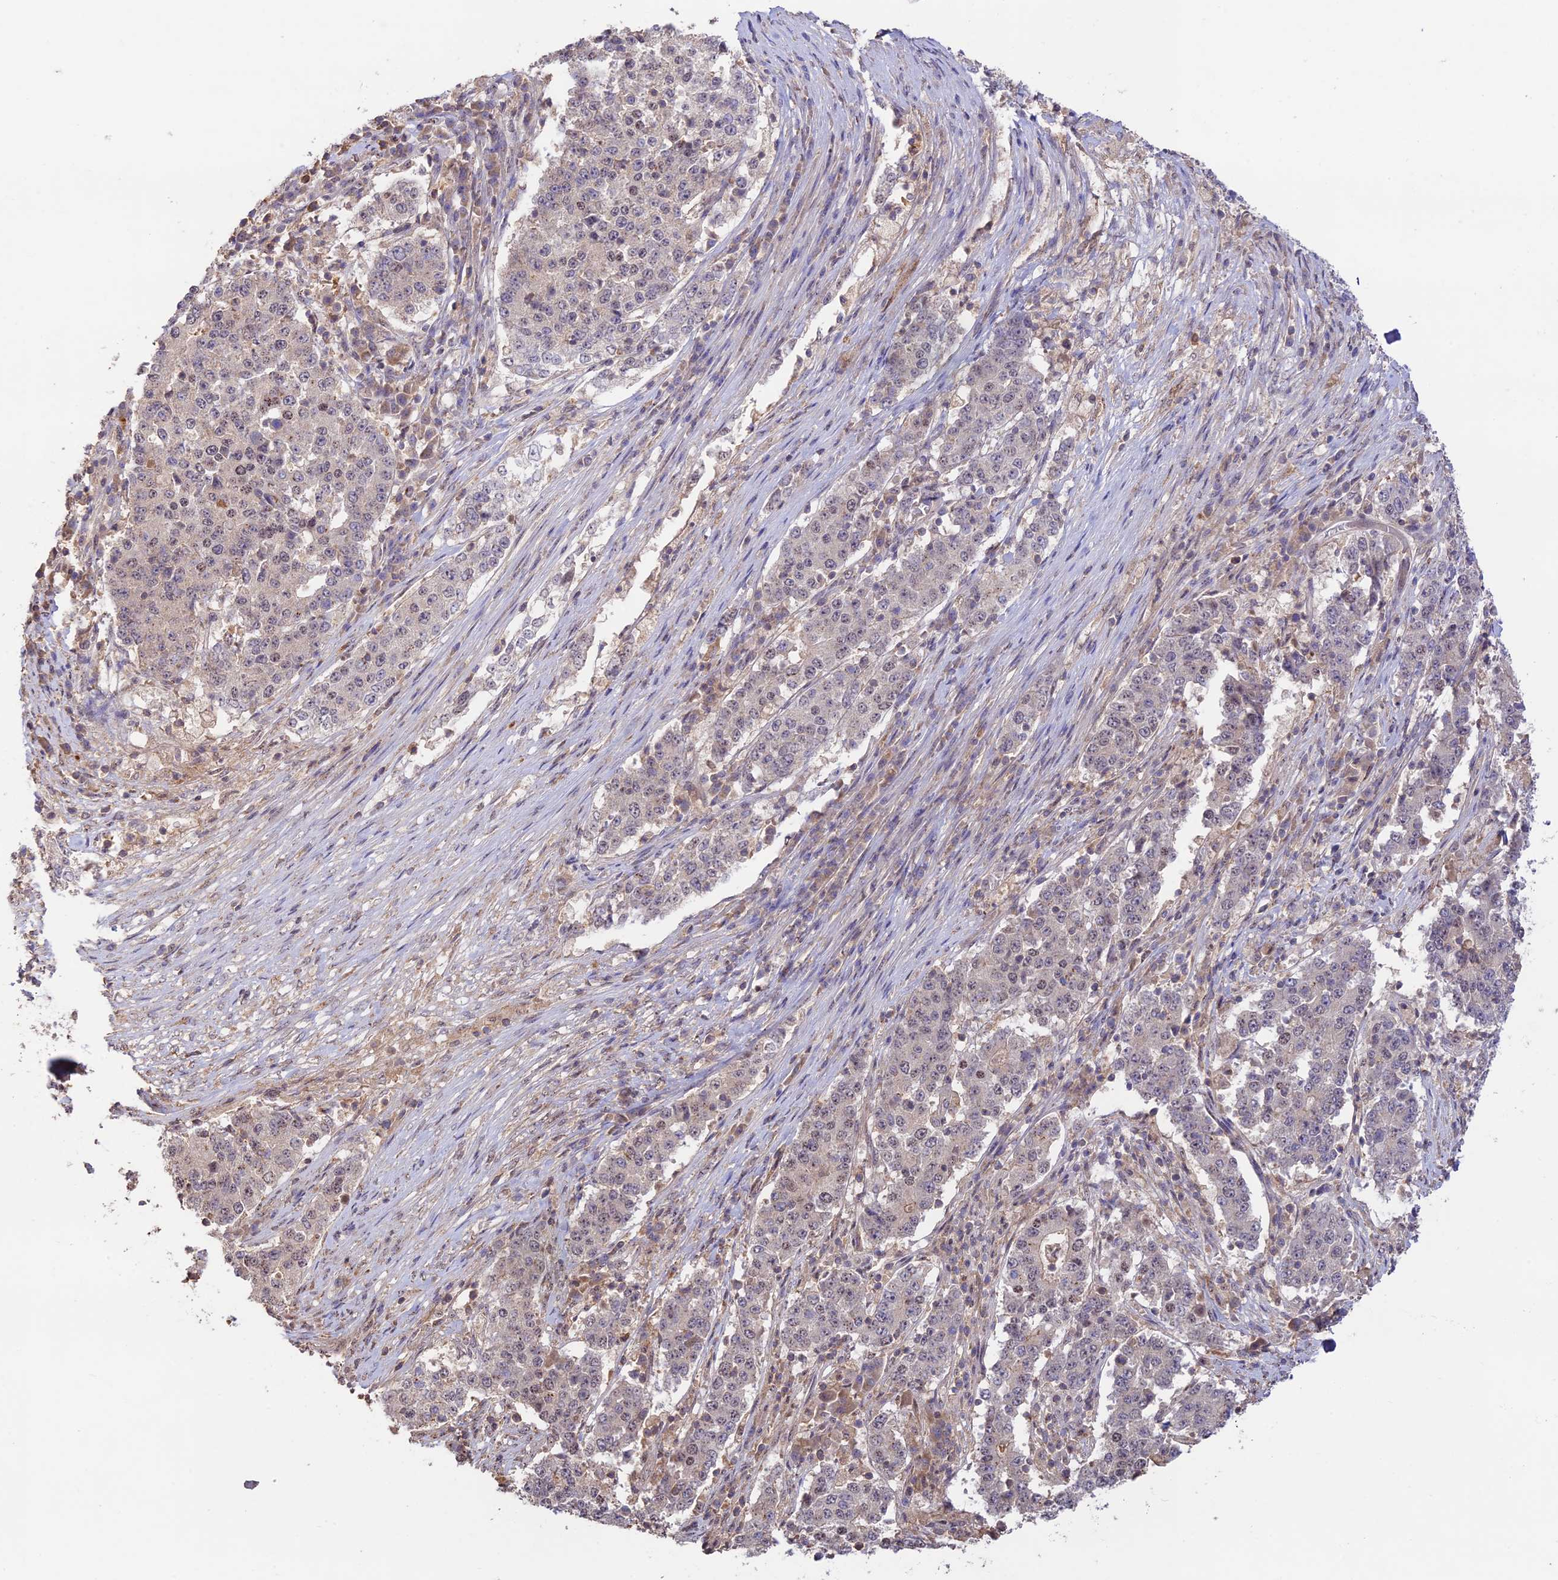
{"staining": {"intensity": "weak", "quantity": "<25%", "location": "nuclear"}, "tissue": "stomach cancer", "cell_type": "Tumor cells", "image_type": "cancer", "snomed": [{"axis": "morphology", "description": "Adenocarcinoma, NOS"}, {"axis": "topography", "description": "Stomach"}], "caption": "DAB (3,3'-diaminobenzidine) immunohistochemical staining of human stomach adenocarcinoma demonstrates no significant staining in tumor cells.", "gene": "CLCF1", "patient": {"sex": "male", "age": 59}}